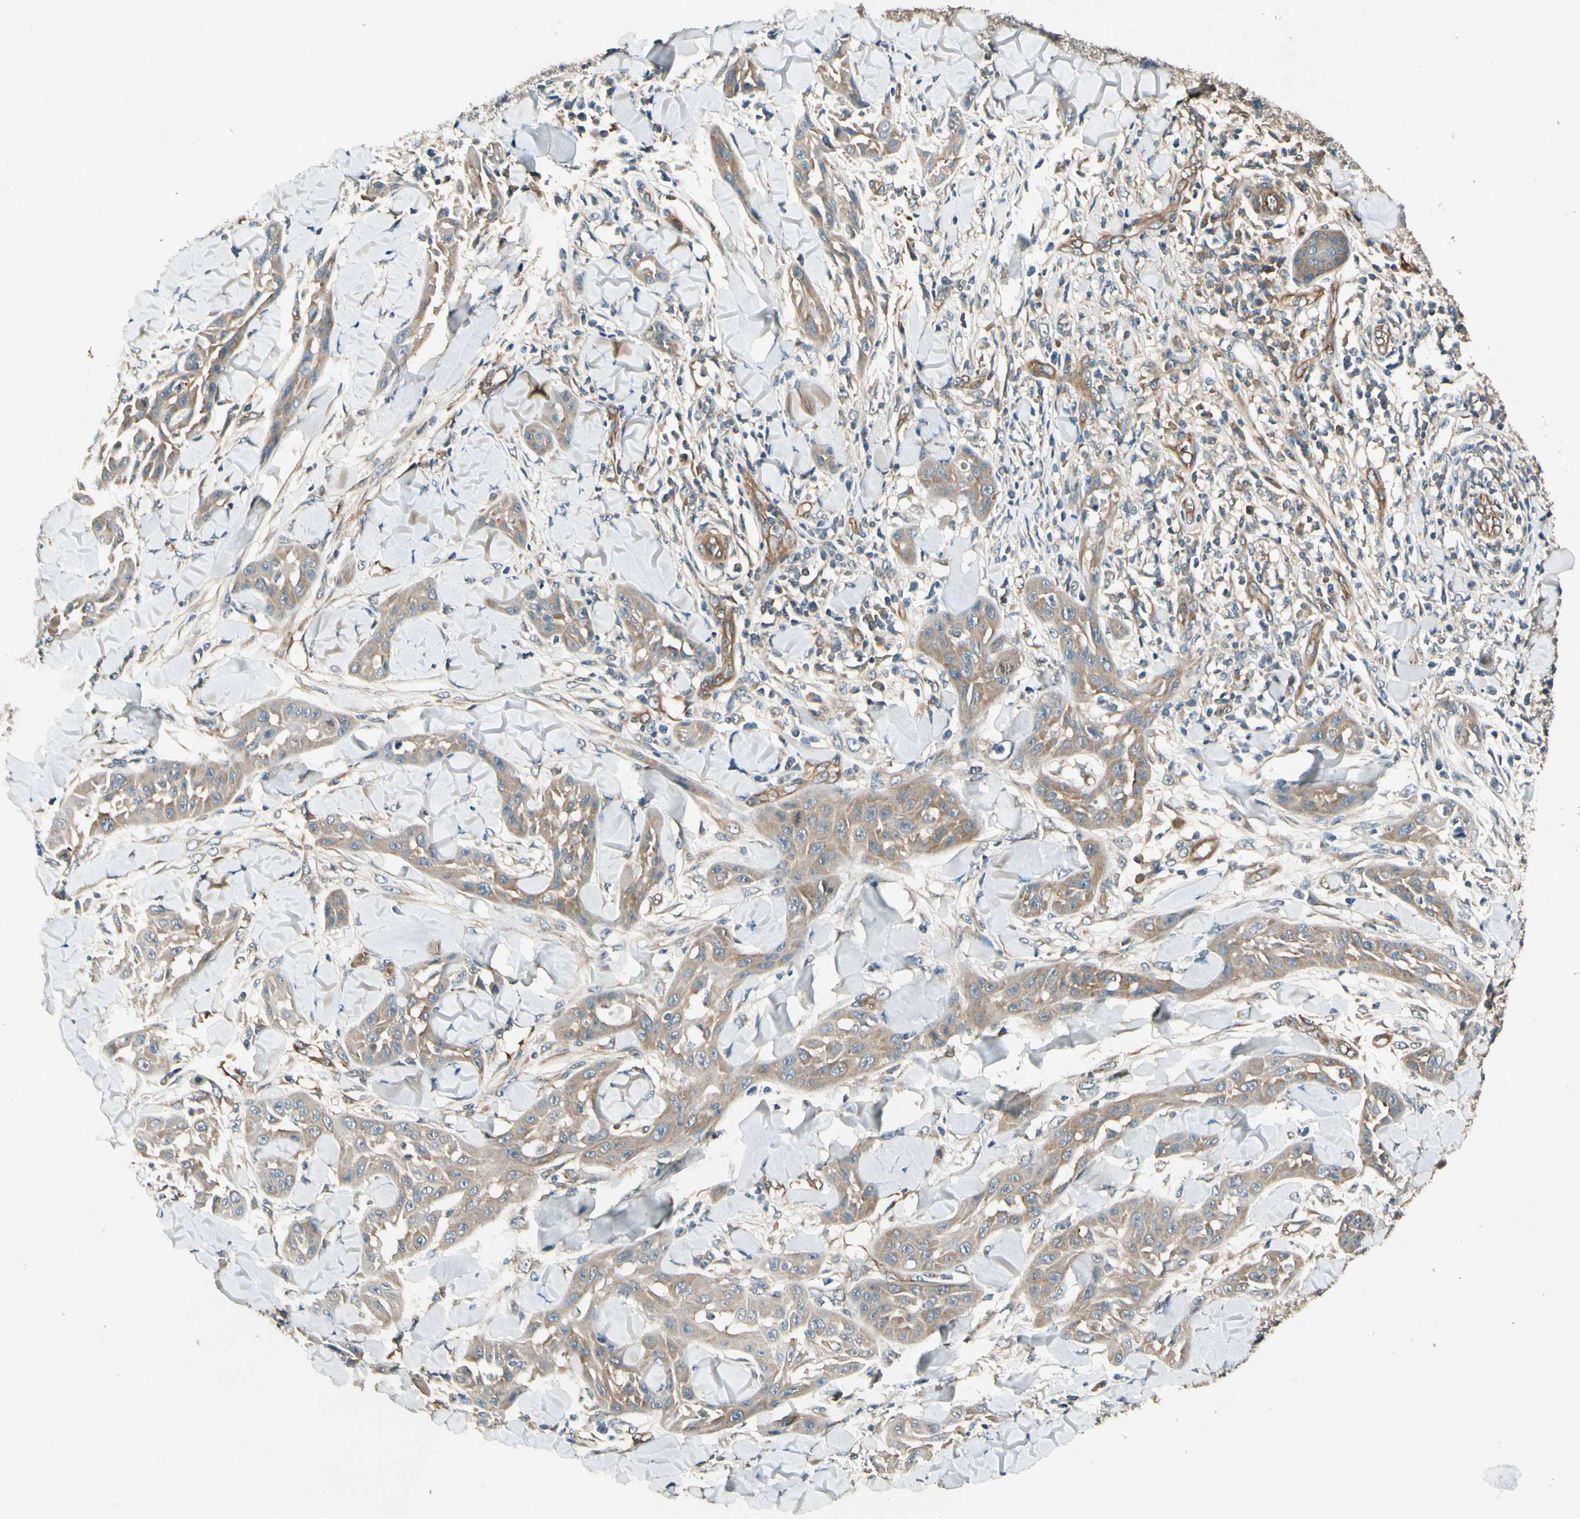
{"staining": {"intensity": "weak", "quantity": ">75%", "location": "cytoplasmic/membranous"}, "tissue": "skin cancer", "cell_type": "Tumor cells", "image_type": "cancer", "snomed": [{"axis": "morphology", "description": "Squamous cell carcinoma, NOS"}, {"axis": "topography", "description": "Skin"}], "caption": "A high-resolution histopathology image shows immunohistochemistry staining of skin cancer, which exhibits weak cytoplasmic/membranous positivity in approximately >75% of tumor cells.", "gene": "ROCK2", "patient": {"sex": "male", "age": 24}}